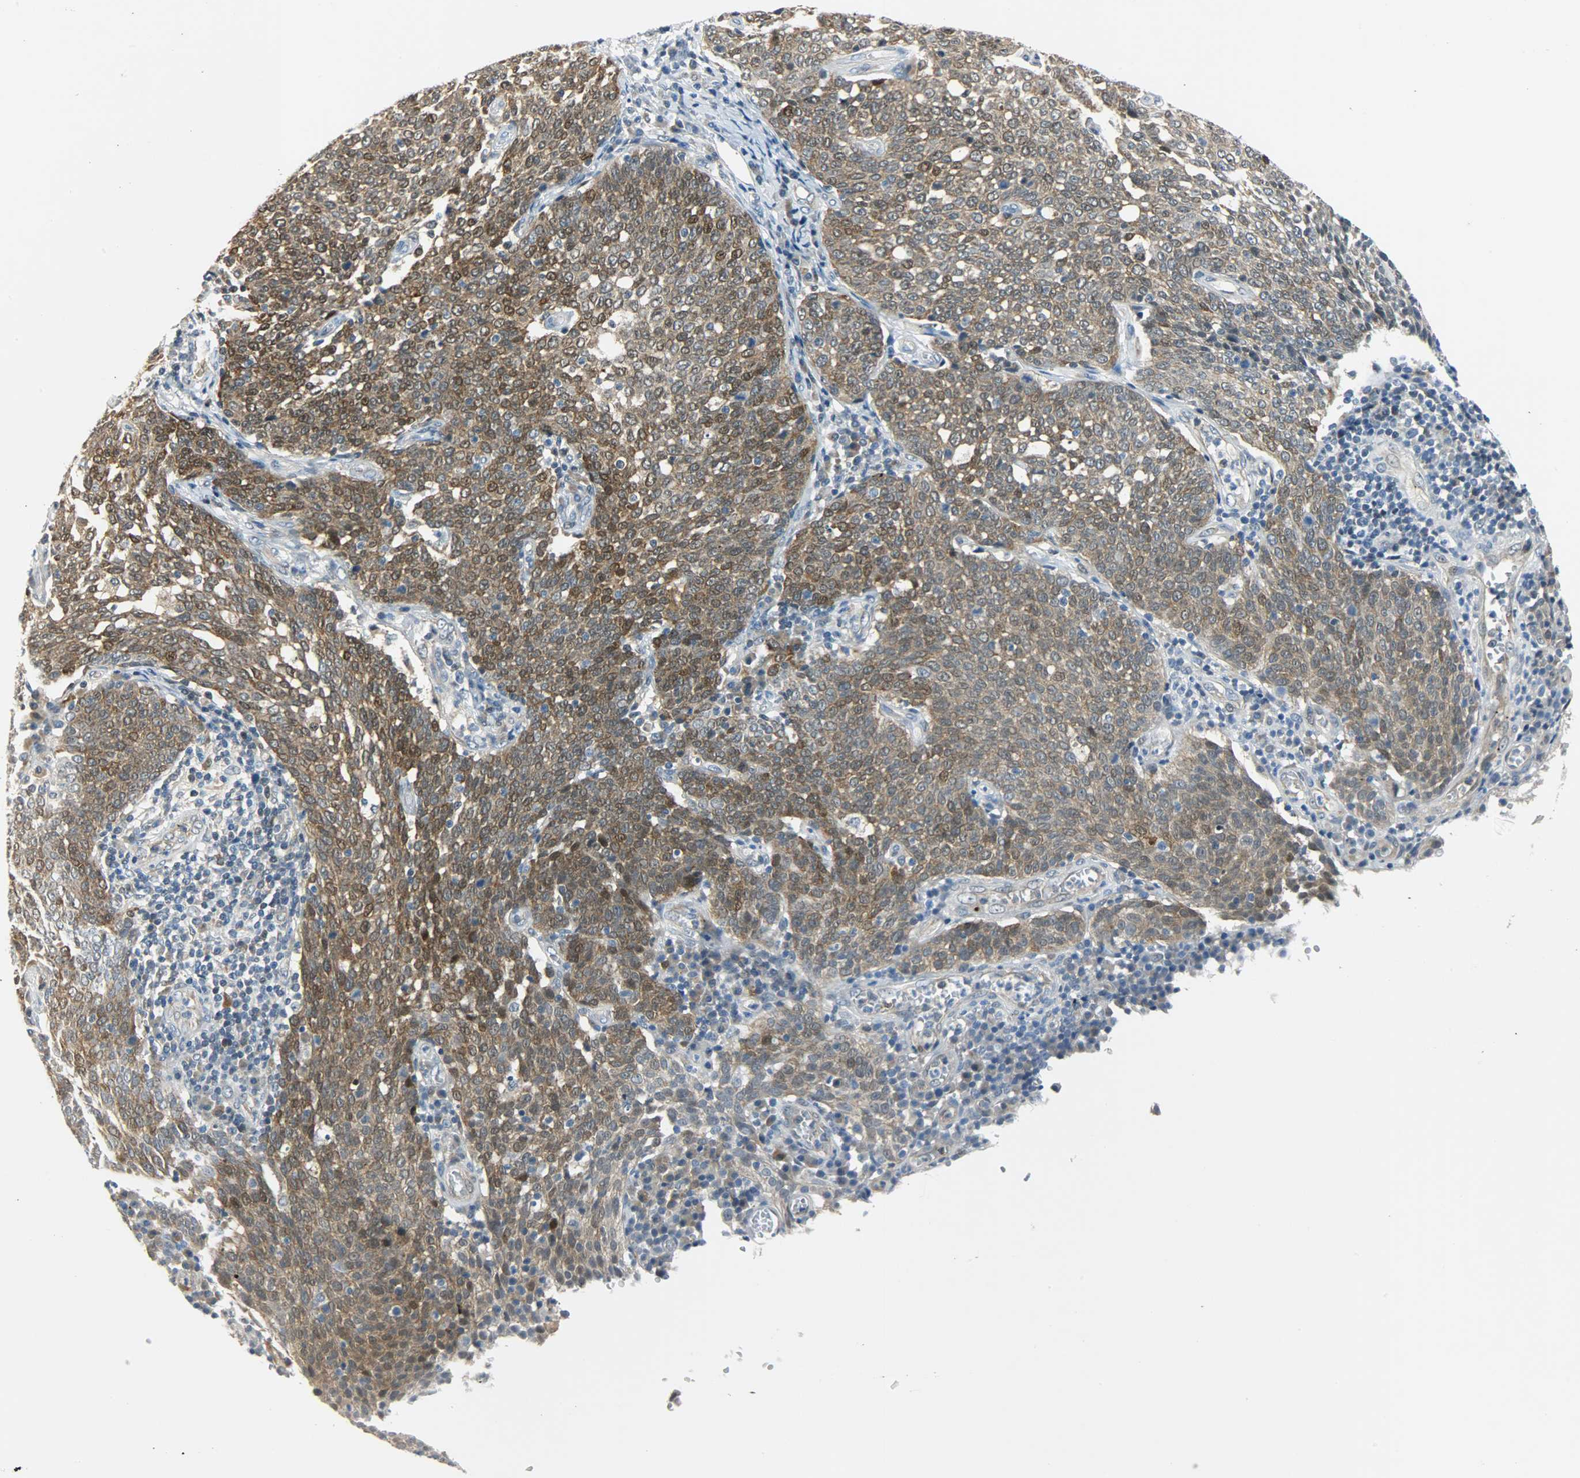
{"staining": {"intensity": "moderate", "quantity": ">75%", "location": "cytoplasmic/membranous,nuclear"}, "tissue": "cervical cancer", "cell_type": "Tumor cells", "image_type": "cancer", "snomed": [{"axis": "morphology", "description": "Squamous cell carcinoma, NOS"}, {"axis": "topography", "description": "Cervix"}], "caption": "The micrograph demonstrates immunohistochemical staining of cervical cancer. There is moderate cytoplasmic/membranous and nuclear staining is identified in approximately >75% of tumor cells.", "gene": "EIF4EBP1", "patient": {"sex": "female", "age": 34}}